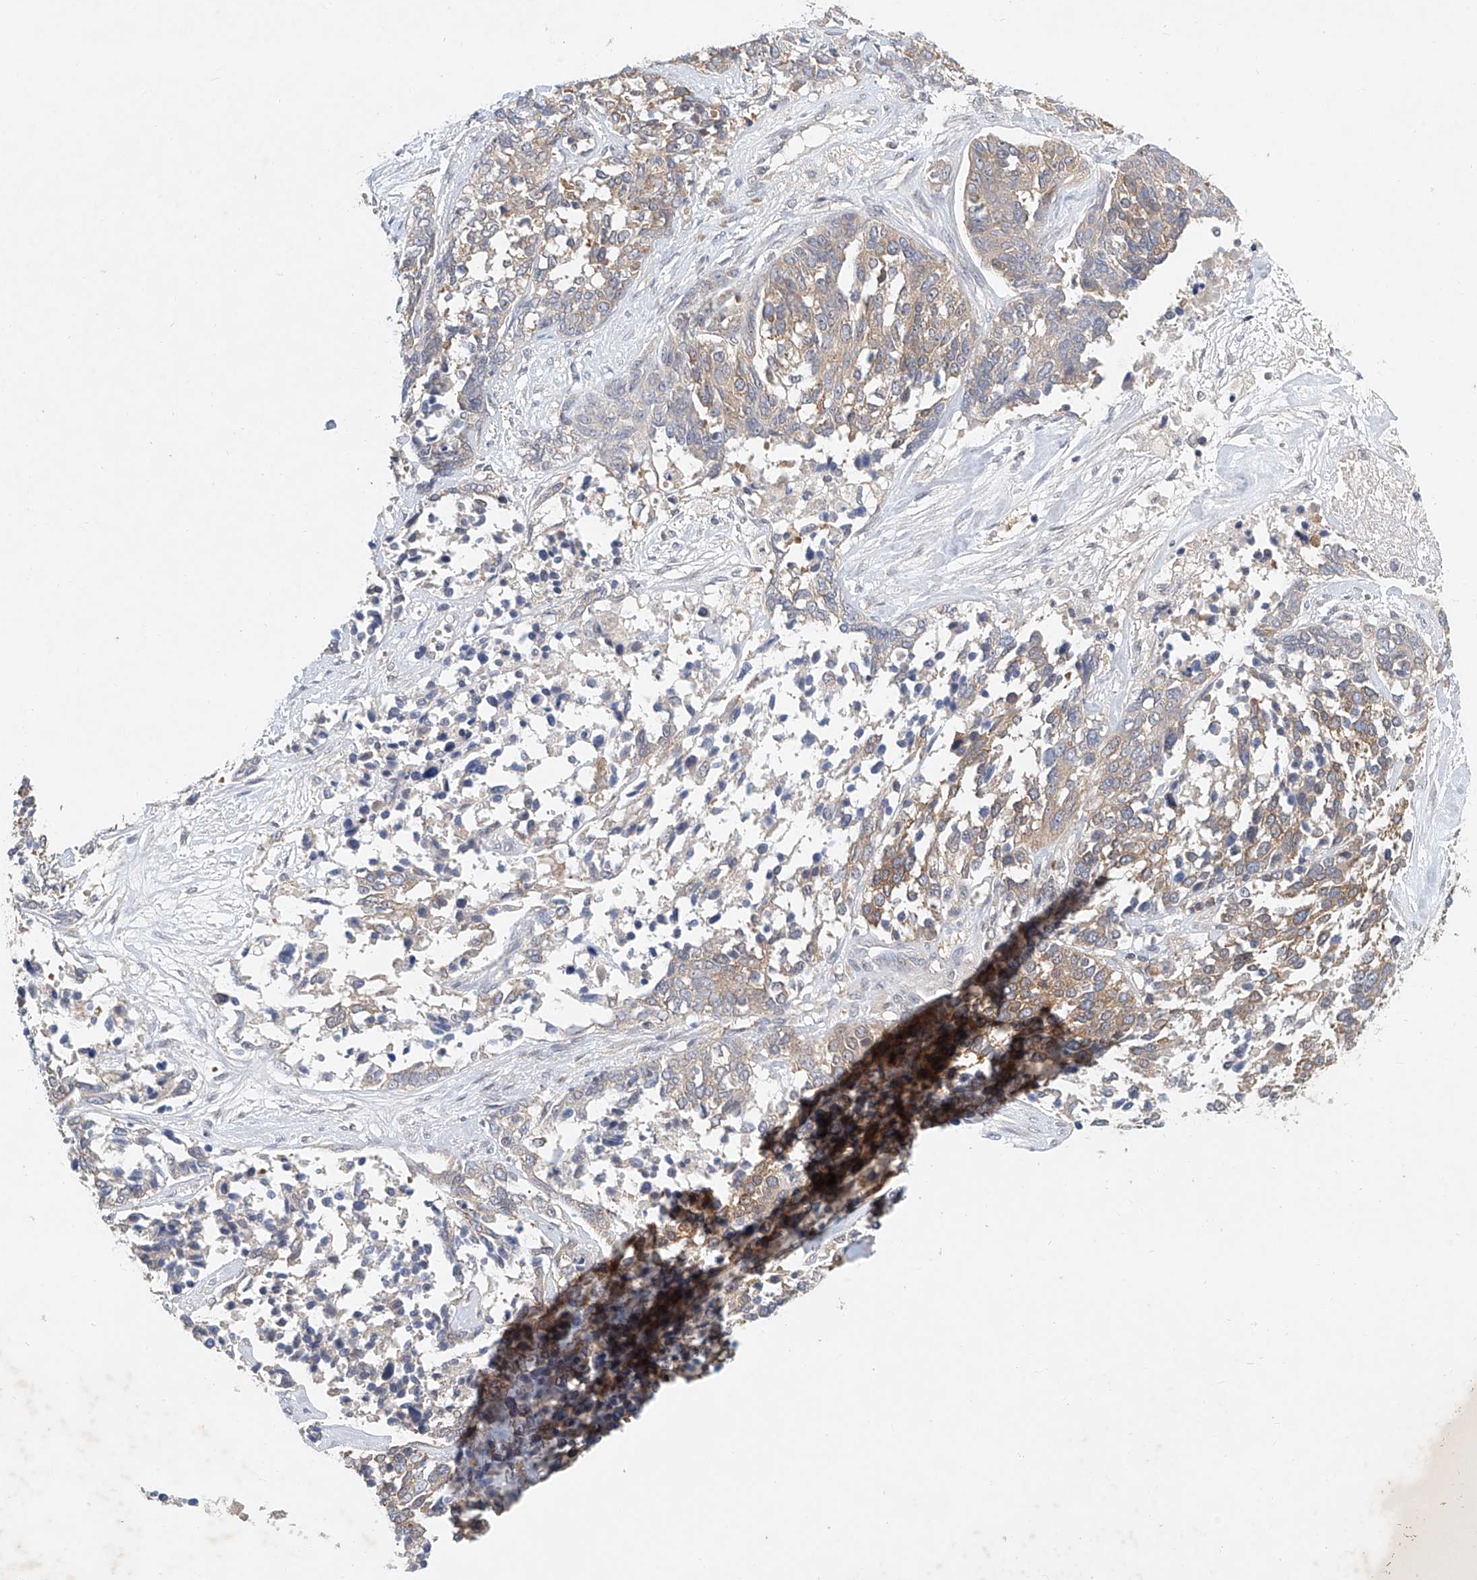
{"staining": {"intensity": "moderate", "quantity": "25%-75%", "location": "cytoplasmic/membranous"}, "tissue": "ovarian cancer", "cell_type": "Tumor cells", "image_type": "cancer", "snomed": [{"axis": "morphology", "description": "Cystadenocarcinoma, serous, NOS"}, {"axis": "topography", "description": "Ovary"}], "caption": "Ovarian cancer (serous cystadenocarcinoma) tissue exhibits moderate cytoplasmic/membranous expression in approximately 25%-75% of tumor cells, visualized by immunohistochemistry. The staining was performed using DAB (3,3'-diaminobenzidine), with brown indicating positive protein expression. Nuclei are stained blue with hematoxylin.", "gene": "CARMIL1", "patient": {"sex": "female", "age": 44}}